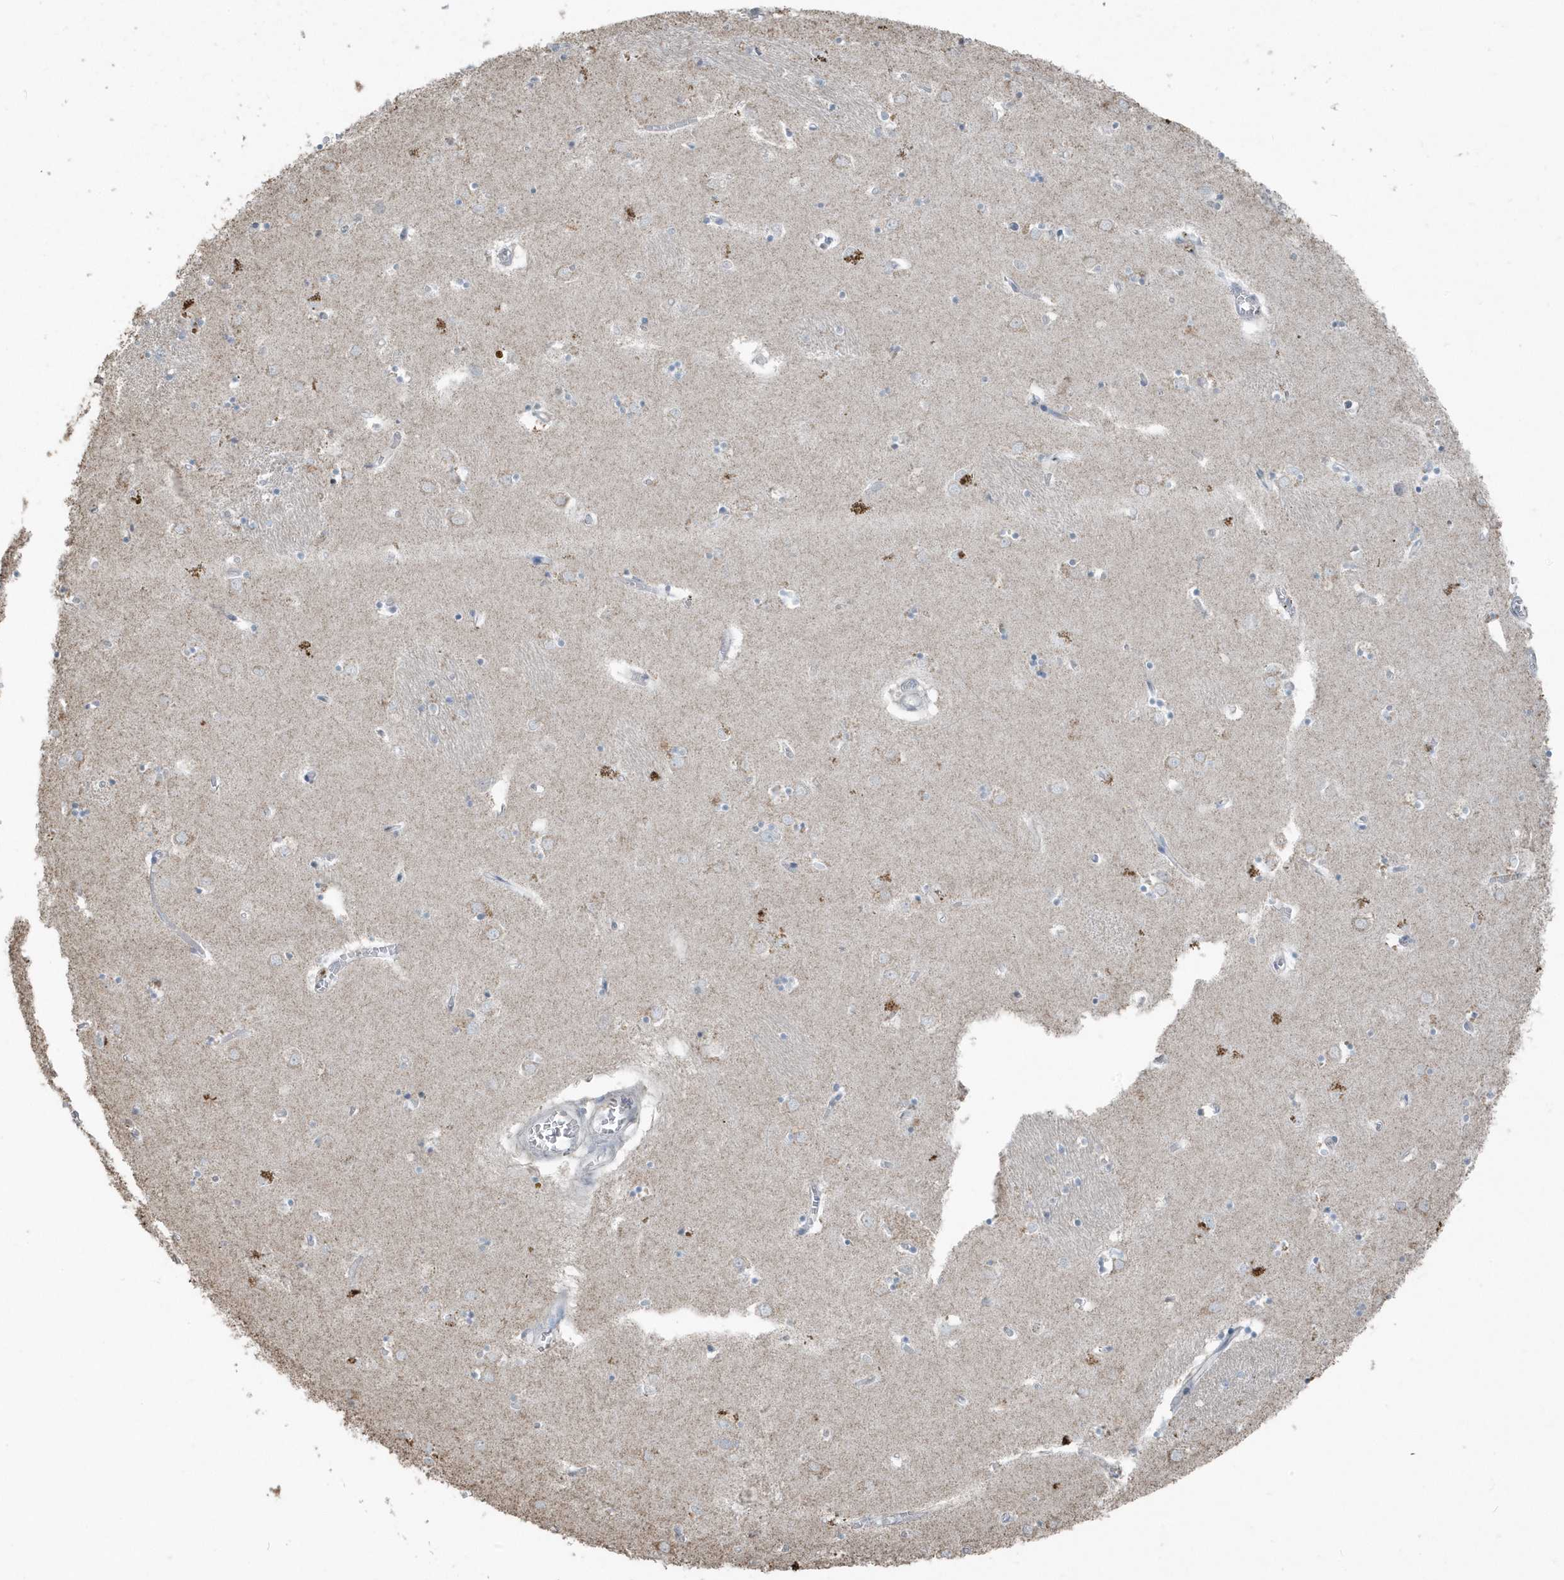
{"staining": {"intensity": "negative", "quantity": "none", "location": "none"}, "tissue": "caudate", "cell_type": "Glial cells", "image_type": "normal", "snomed": [{"axis": "morphology", "description": "Normal tissue, NOS"}, {"axis": "topography", "description": "Lateral ventricle wall"}], "caption": "Protein analysis of unremarkable caudate demonstrates no significant positivity in glial cells. The staining was performed using DAB (3,3'-diaminobenzidine) to visualize the protein expression in brown, while the nuclei were stained in blue with hematoxylin (Magnification: 20x).", "gene": "ACTC1", "patient": {"sex": "male", "age": 70}}